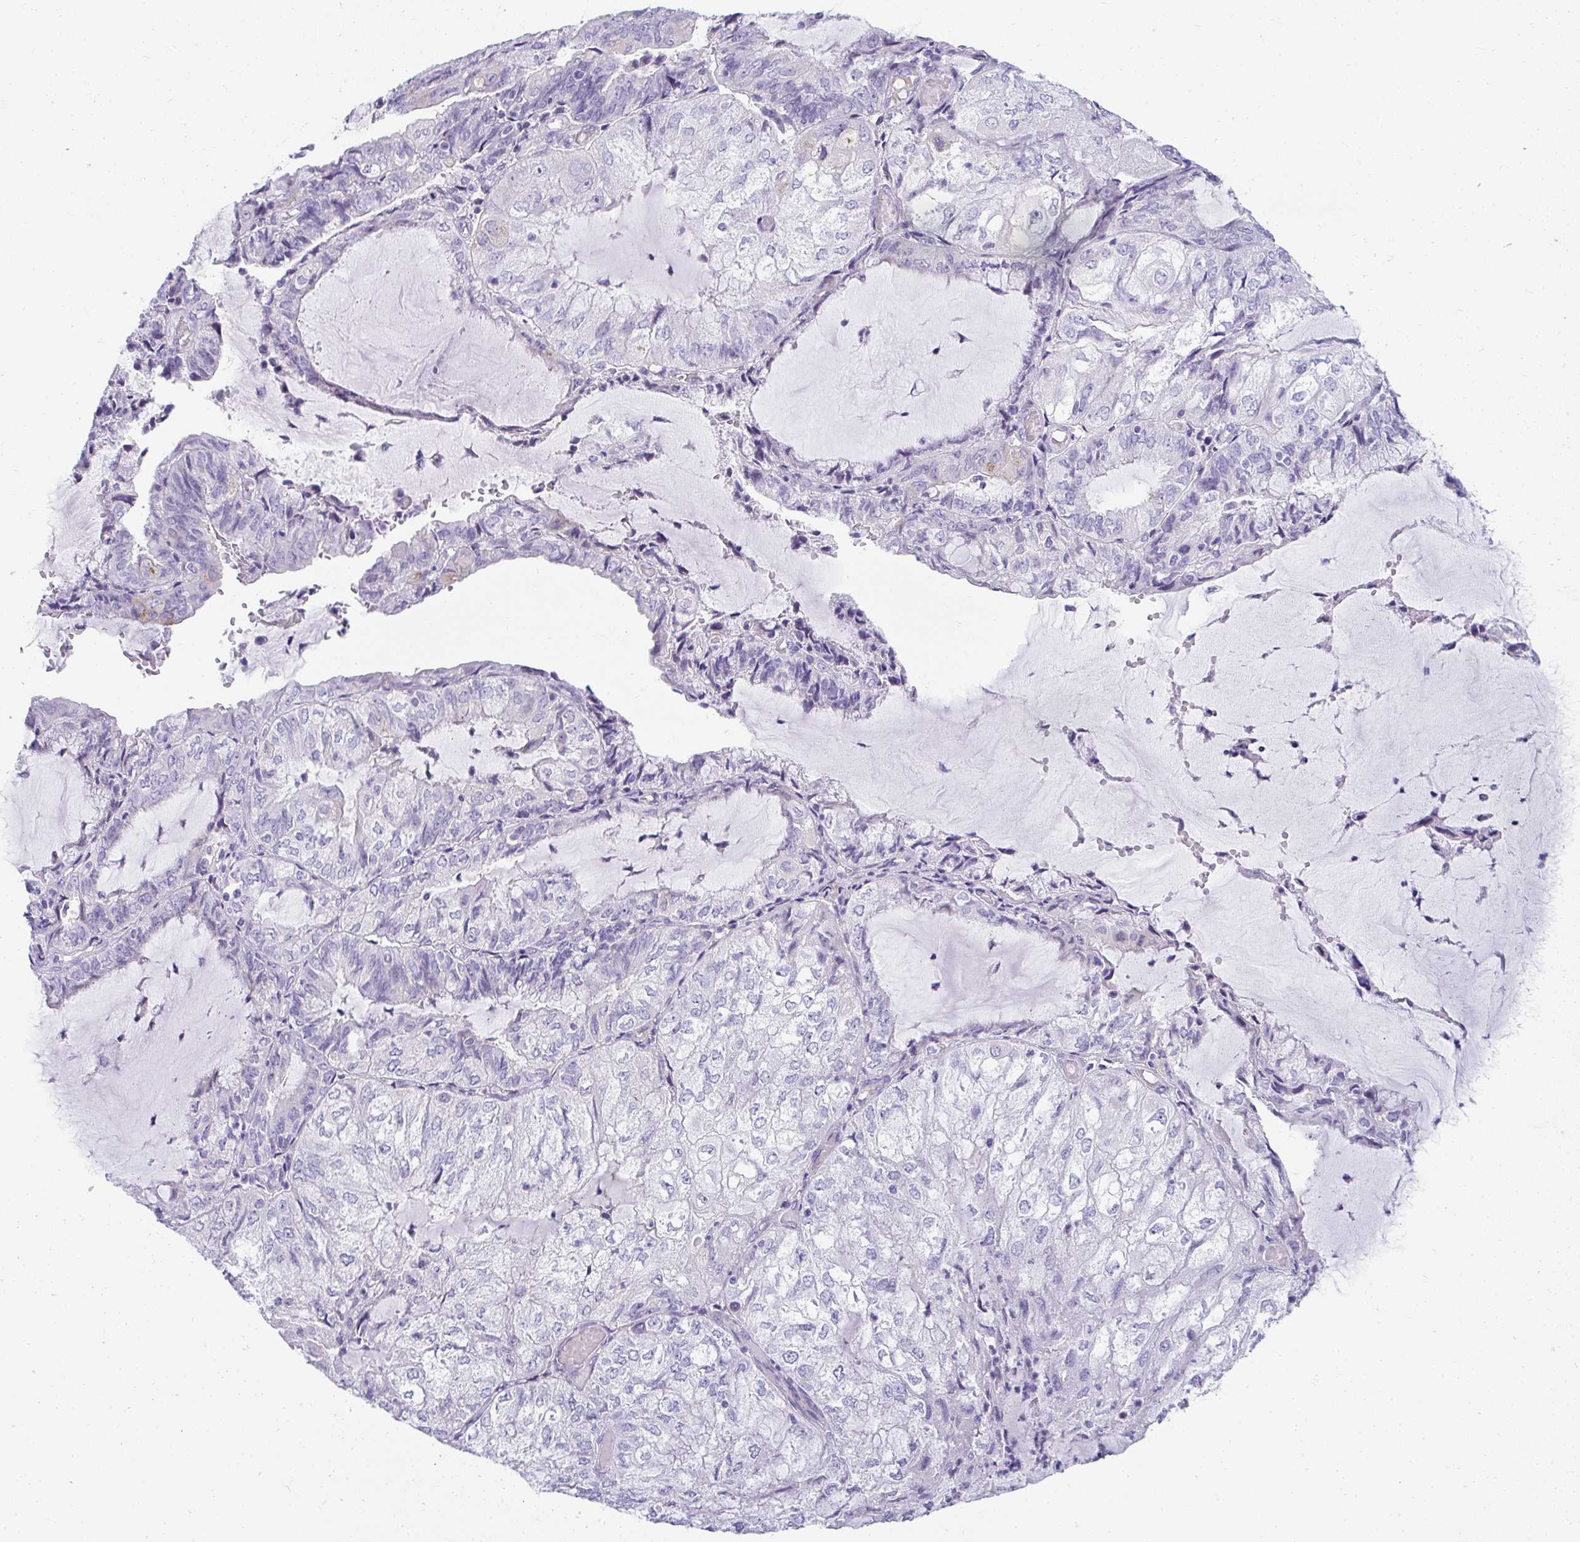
{"staining": {"intensity": "negative", "quantity": "none", "location": "none"}, "tissue": "endometrial cancer", "cell_type": "Tumor cells", "image_type": "cancer", "snomed": [{"axis": "morphology", "description": "Adenocarcinoma, NOS"}, {"axis": "topography", "description": "Endometrium"}], "caption": "The image displays no significant staining in tumor cells of endometrial cancer (adenocarcinoma).", "gene": "TTC30B", "patient": {"sex": "female", "age": 81}}